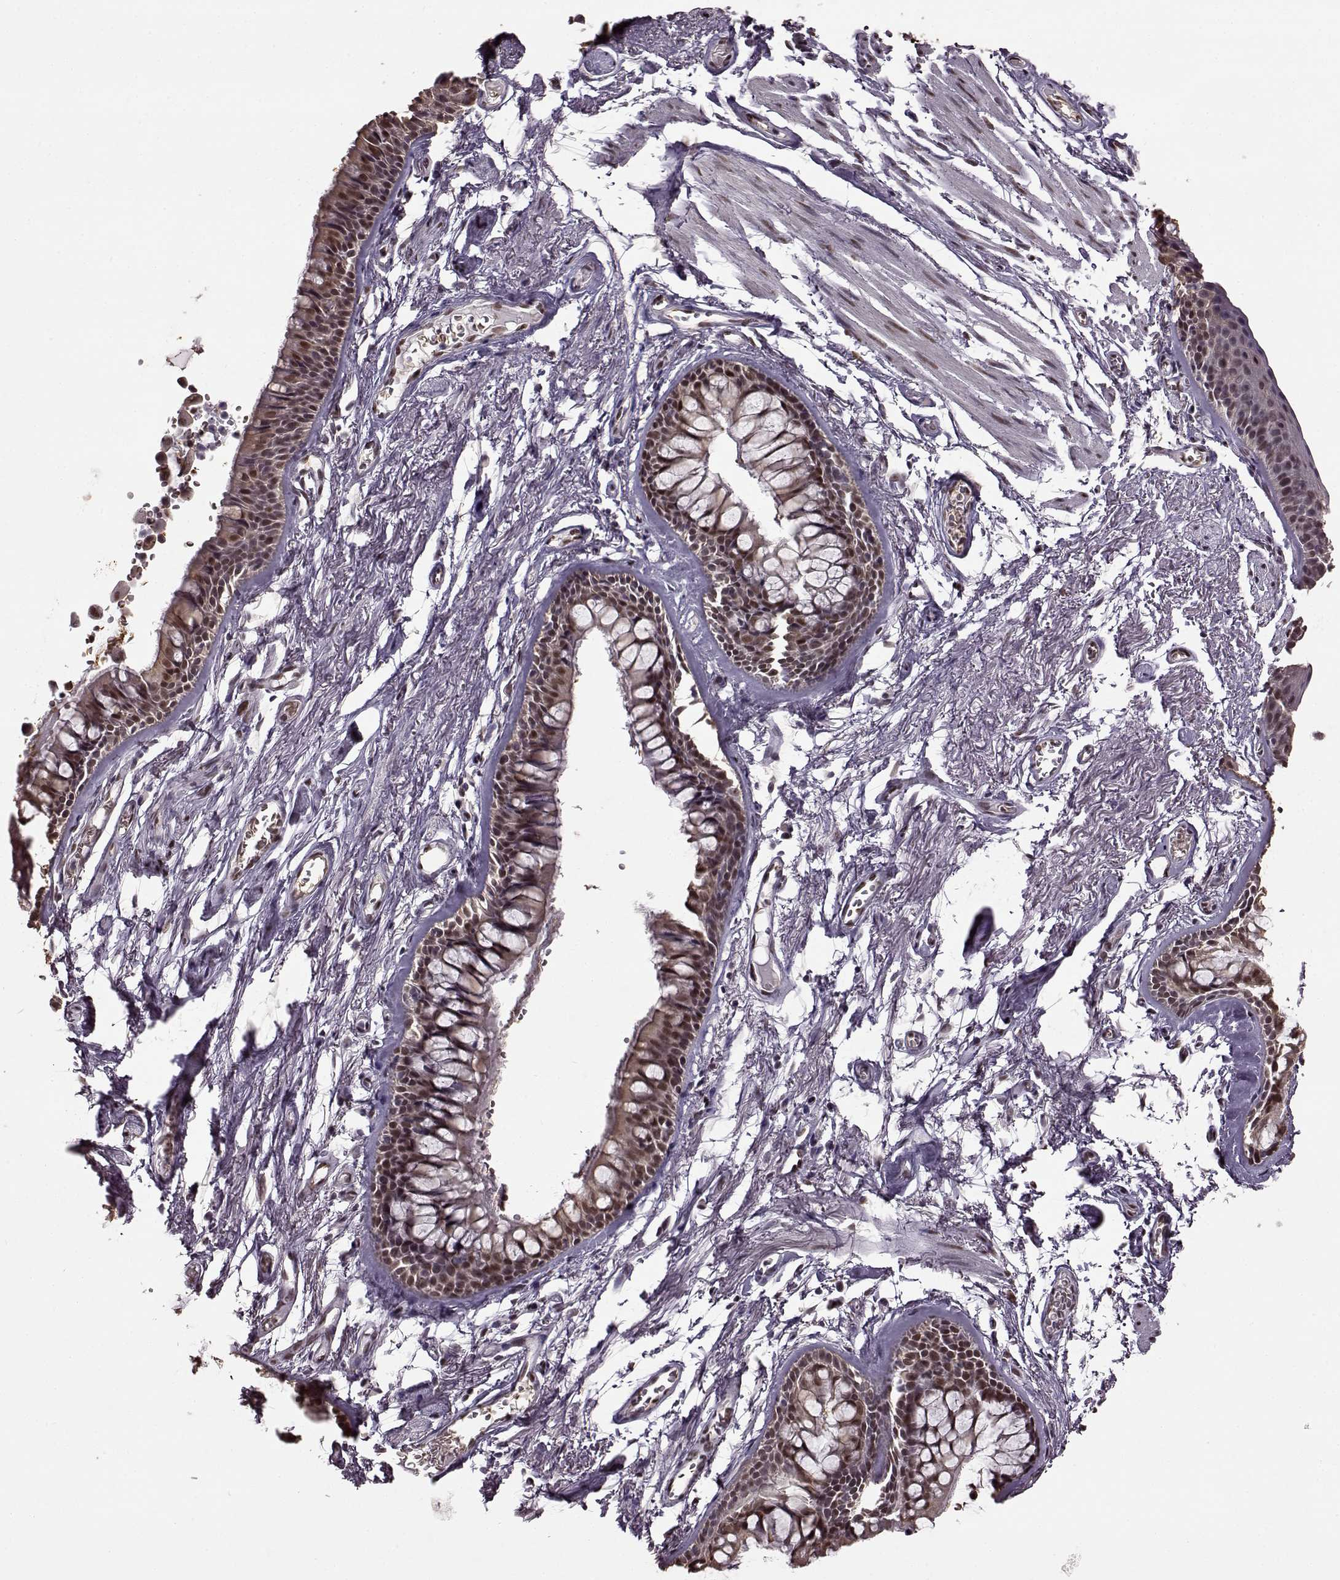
{"staining": {"intensity": "moderate", "quantity": ">75%", "location": "nuclear"}, "tissue": "soft tissue", "cell_type": "Chondrocytes", "image_type": "normal", "snomed": [{"axis": "morphology", "description": "Normal tissue, NOS"}, {"axis": "topography", "description": "Cartilage tissue"}, {"axis": "topography", "description": "Bronchus"}], "caption": "A high-resolution image shows immunohistochemistry staining of normal soft tissue, which exhibits moderate nuclear expression in approximately >75% of chondrocytes.", "gene": "FTO", "patient": {"sex": "female", "age": 79}}